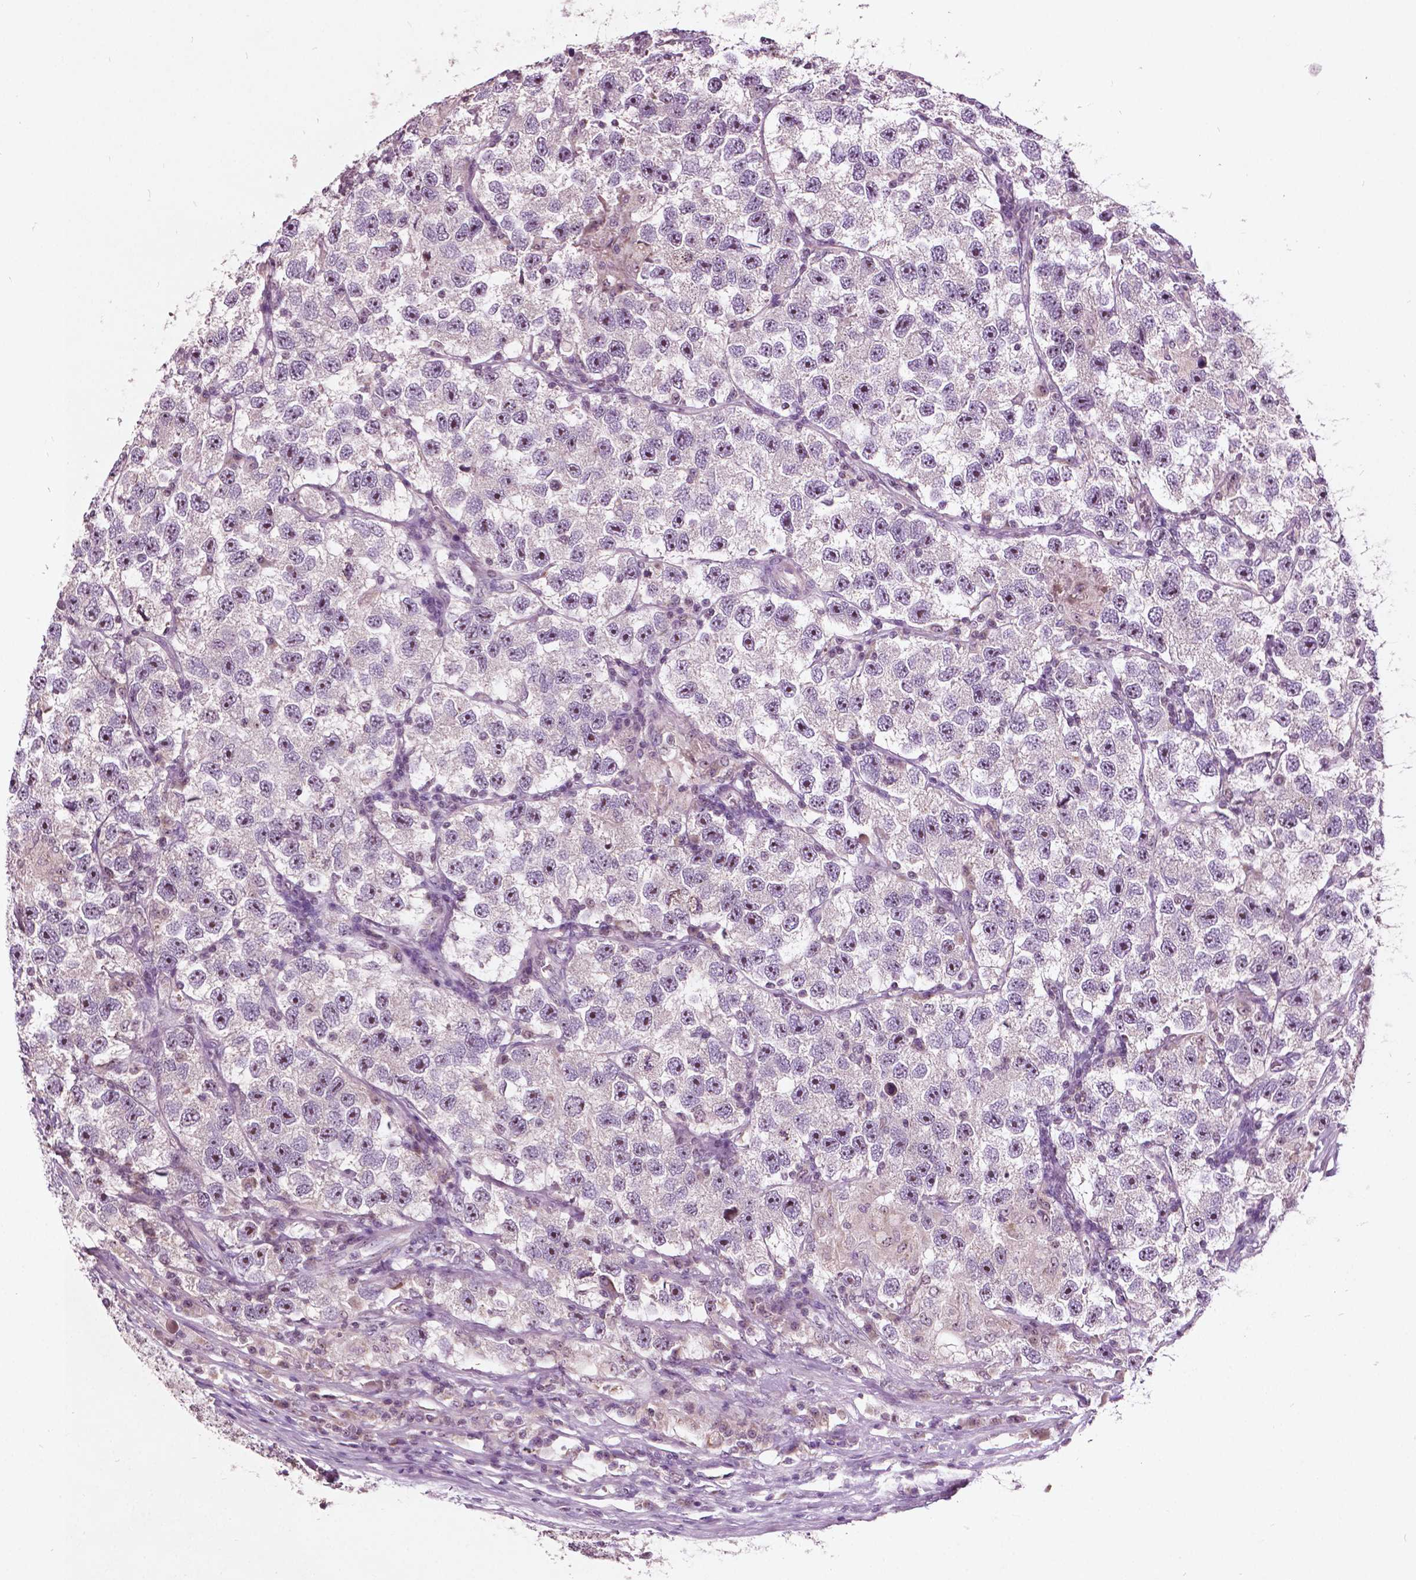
{"staining": {"intensity": "moderate", "quantity": ">75%", "location": "nuclear"}, "tissue": "testis cancer", "cell_type": "Tumor cells", "image_type": "cancer", "snomed": [{"axis": "morphology", "description": "Seminoma, NOS"}, {"axis": "topography", "description": "Testis"}], "caption": "Seminoma (testis) stained with DAB immunohistochemistry exhibits medium levels of moderate nuclear expression in approximately >75% of tumor cells.", "gene": "ODF3L2", "patient": {"sex": "male", "age": 26}}